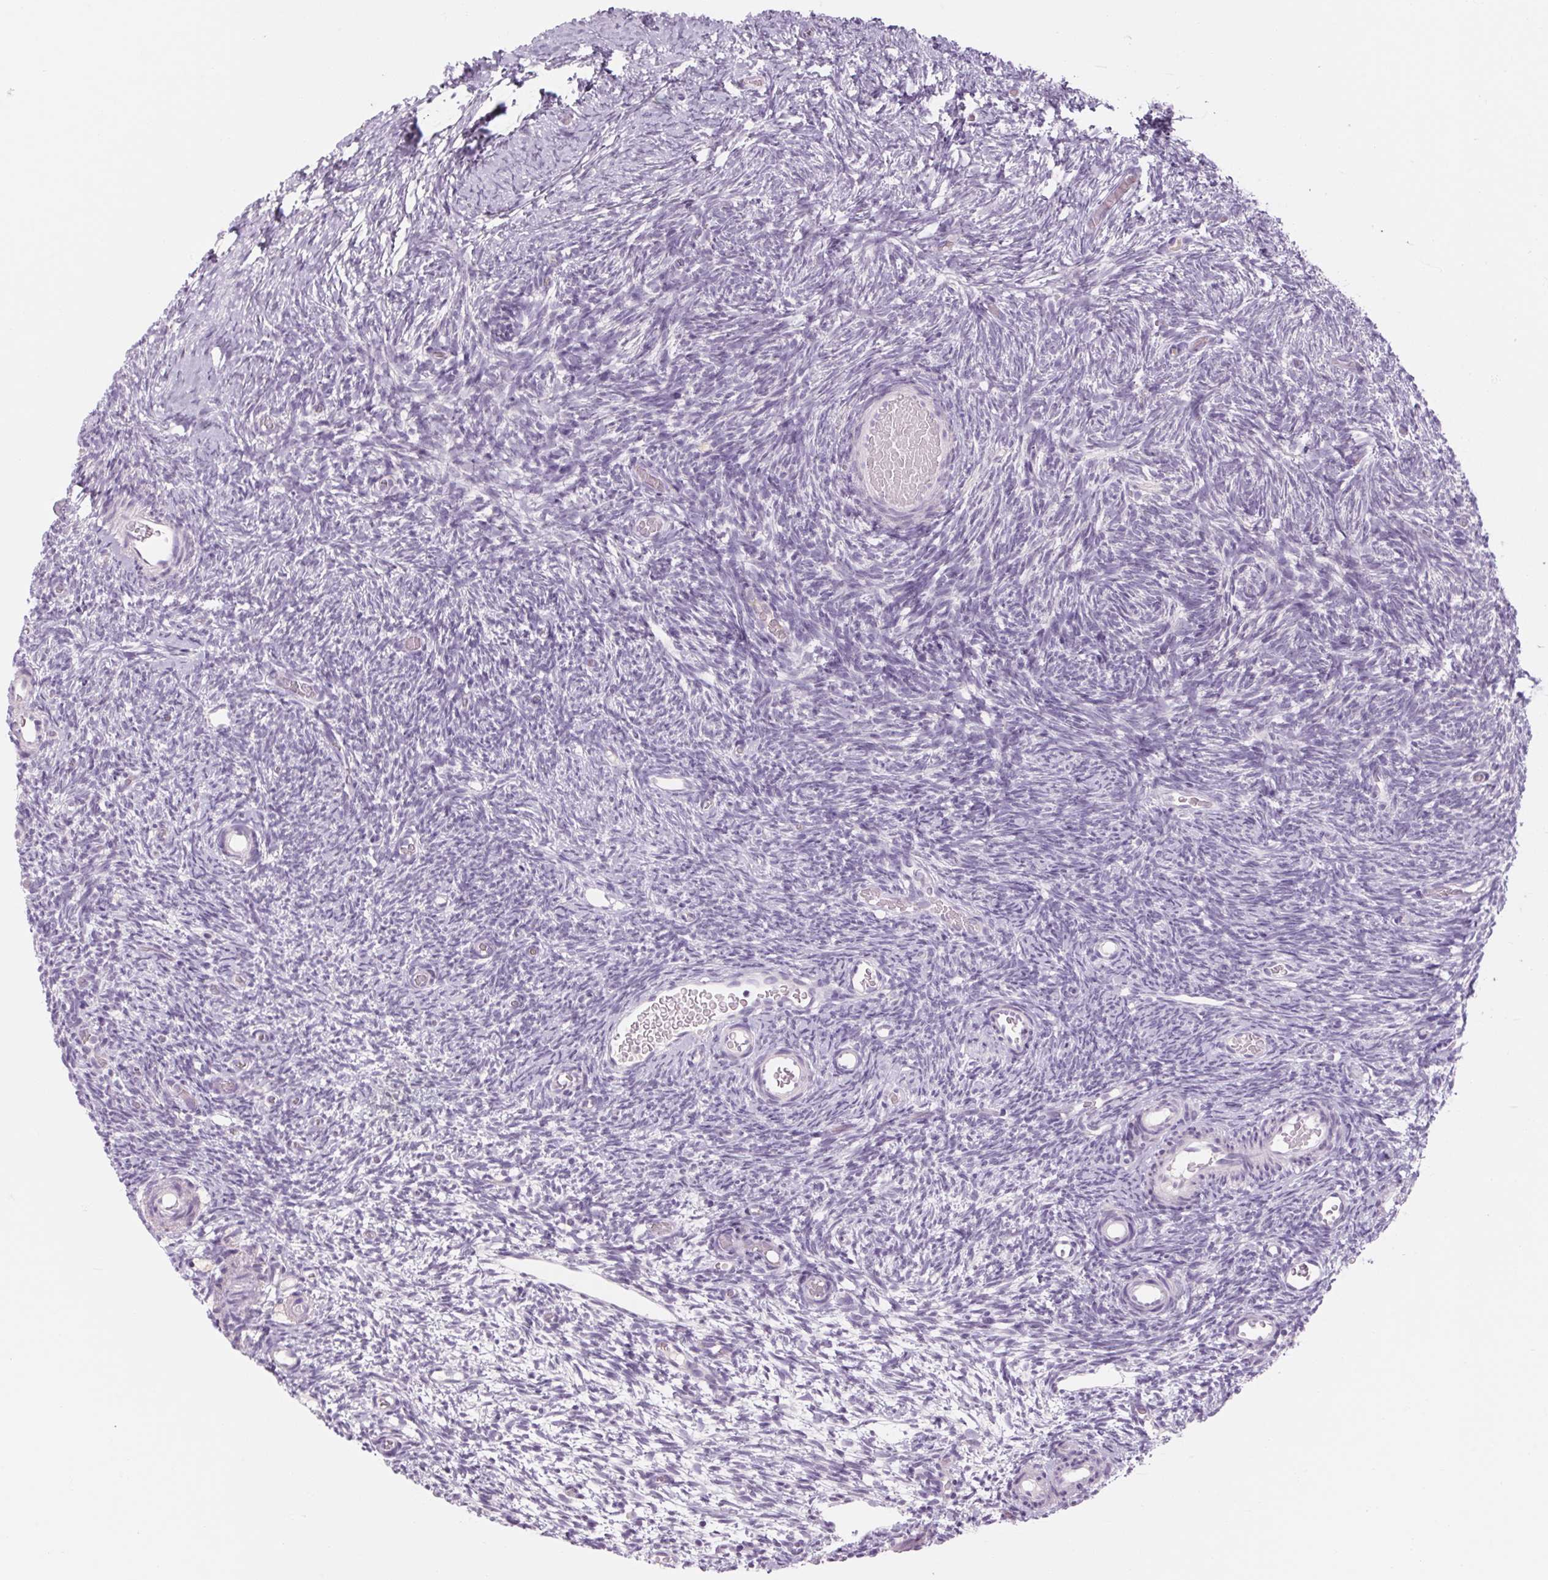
{"staining": {"intensity": "negative", "quantity": "none", "location": "none"}, "tissue": "ovary", "cell_type": "Follicle cells", "image_type": "normal", "snomed": [{"axis": "morphology", "description": "Normal tissue, NOS"}, {"axis": "topography", "description": "Ovary"}], "caption": "DAB immunohistochemical staining of normal human ovary shows no significant staining in follicle cells. The staining is performed using DAB (3,3'-diaminobenzidine) brown chromogen with nuclei counter-stained in using hematoxylin.", "gene": "RPTN", "patient": {"sex": "female", "age": 39}}